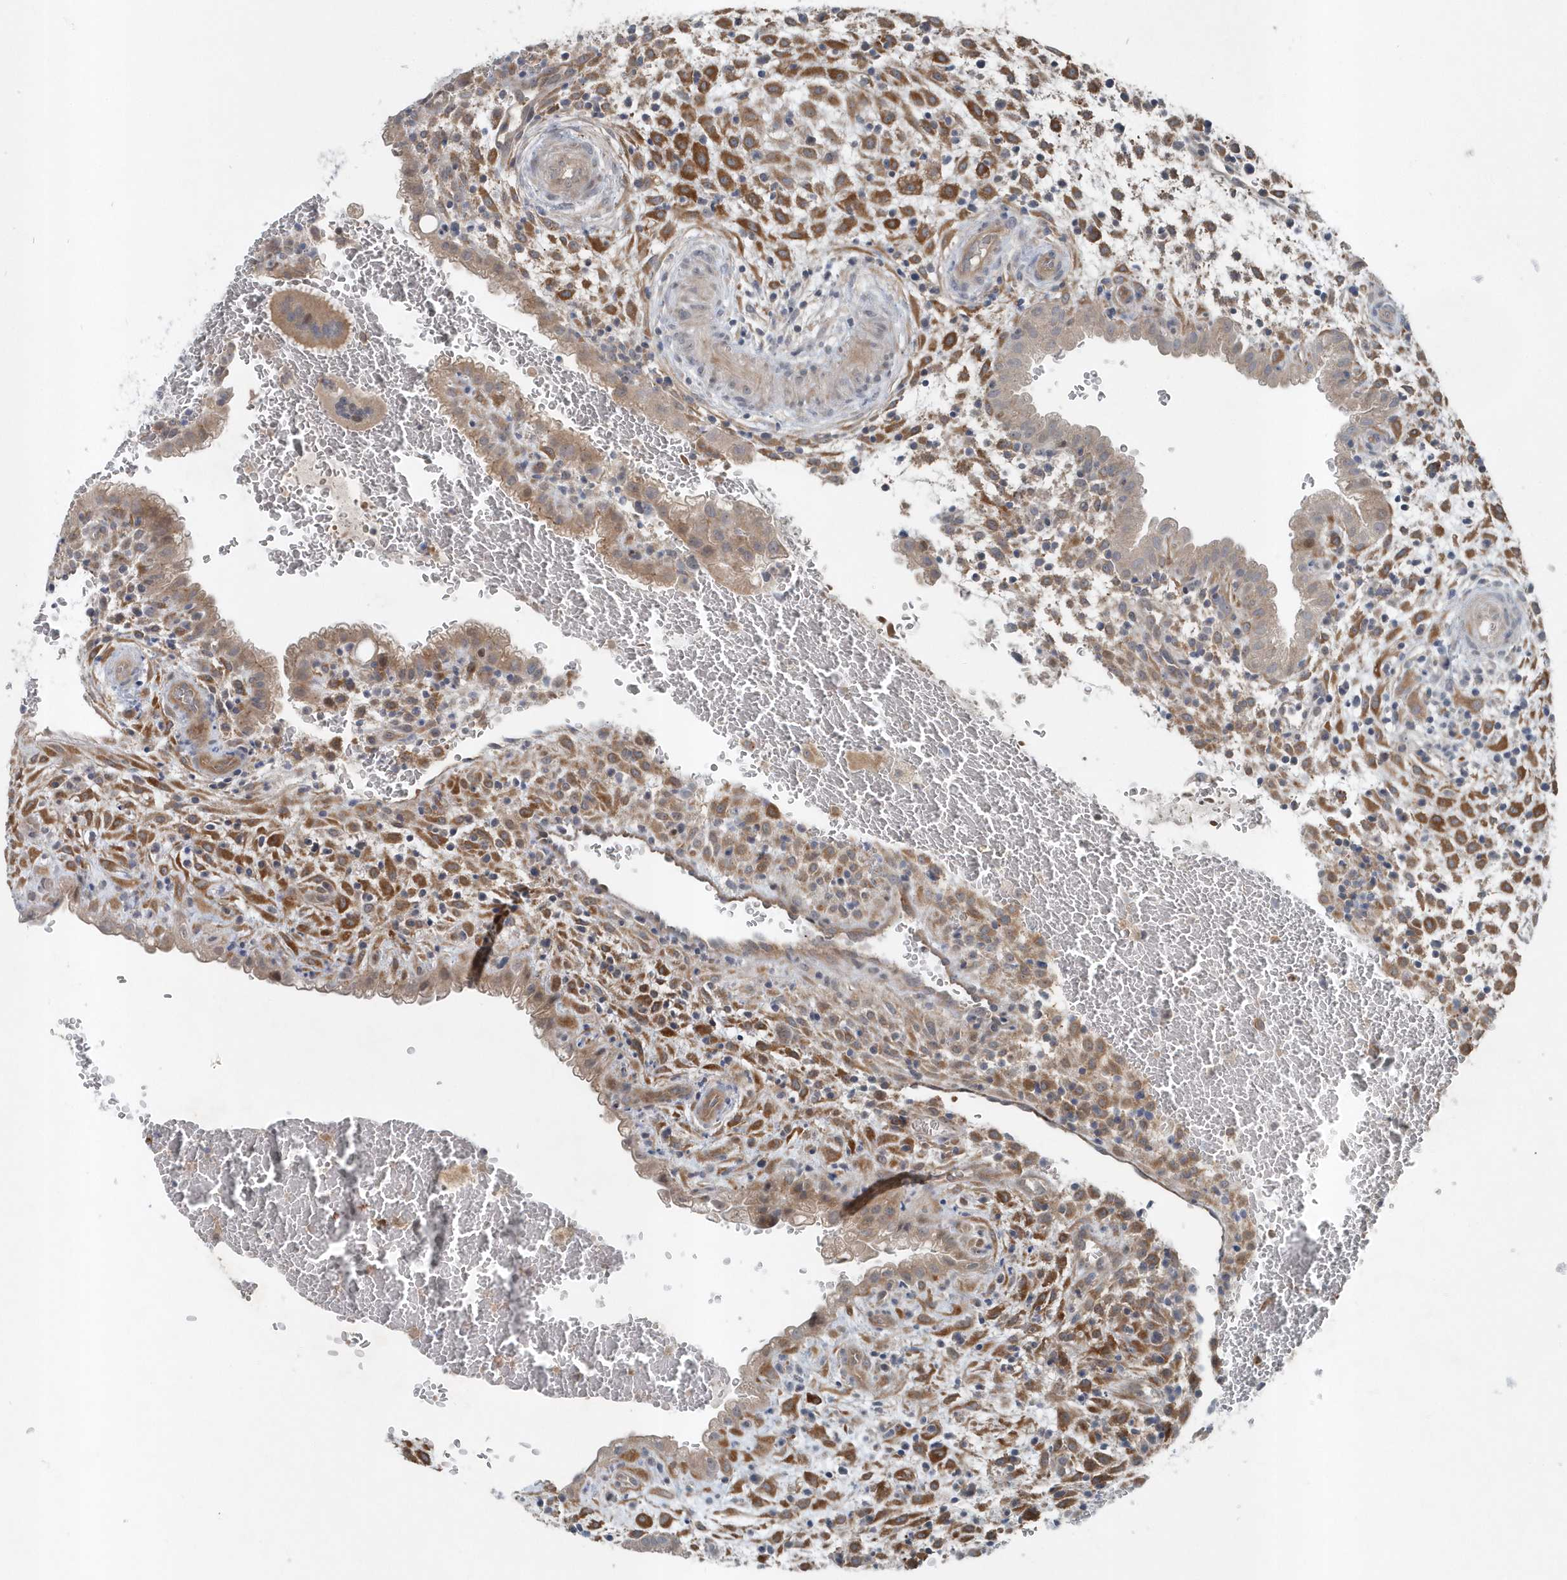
{"staining": {"intensity": "weak", "quantity": "25%-75%", "location": "cytoplasmic/membranous"}, "tissue": "placenta", "cell_type": "Trophoblastic cells", "image_type": "normal", "snomed": [{"axis": "morphology", "description": "Normal tissue, NOS"}, {"axis": "topography", "description": "Placenta"}], "caption": "DAB (3,3'-diaminobenzidine) immunohistochemical staining of benign placenta reveals weak cytoplasmic/membranous protein positivity in about 25%-75% of trophoblastic cells.", "gene": "MCC", "patient": {"sex": "female", "age": 35}}